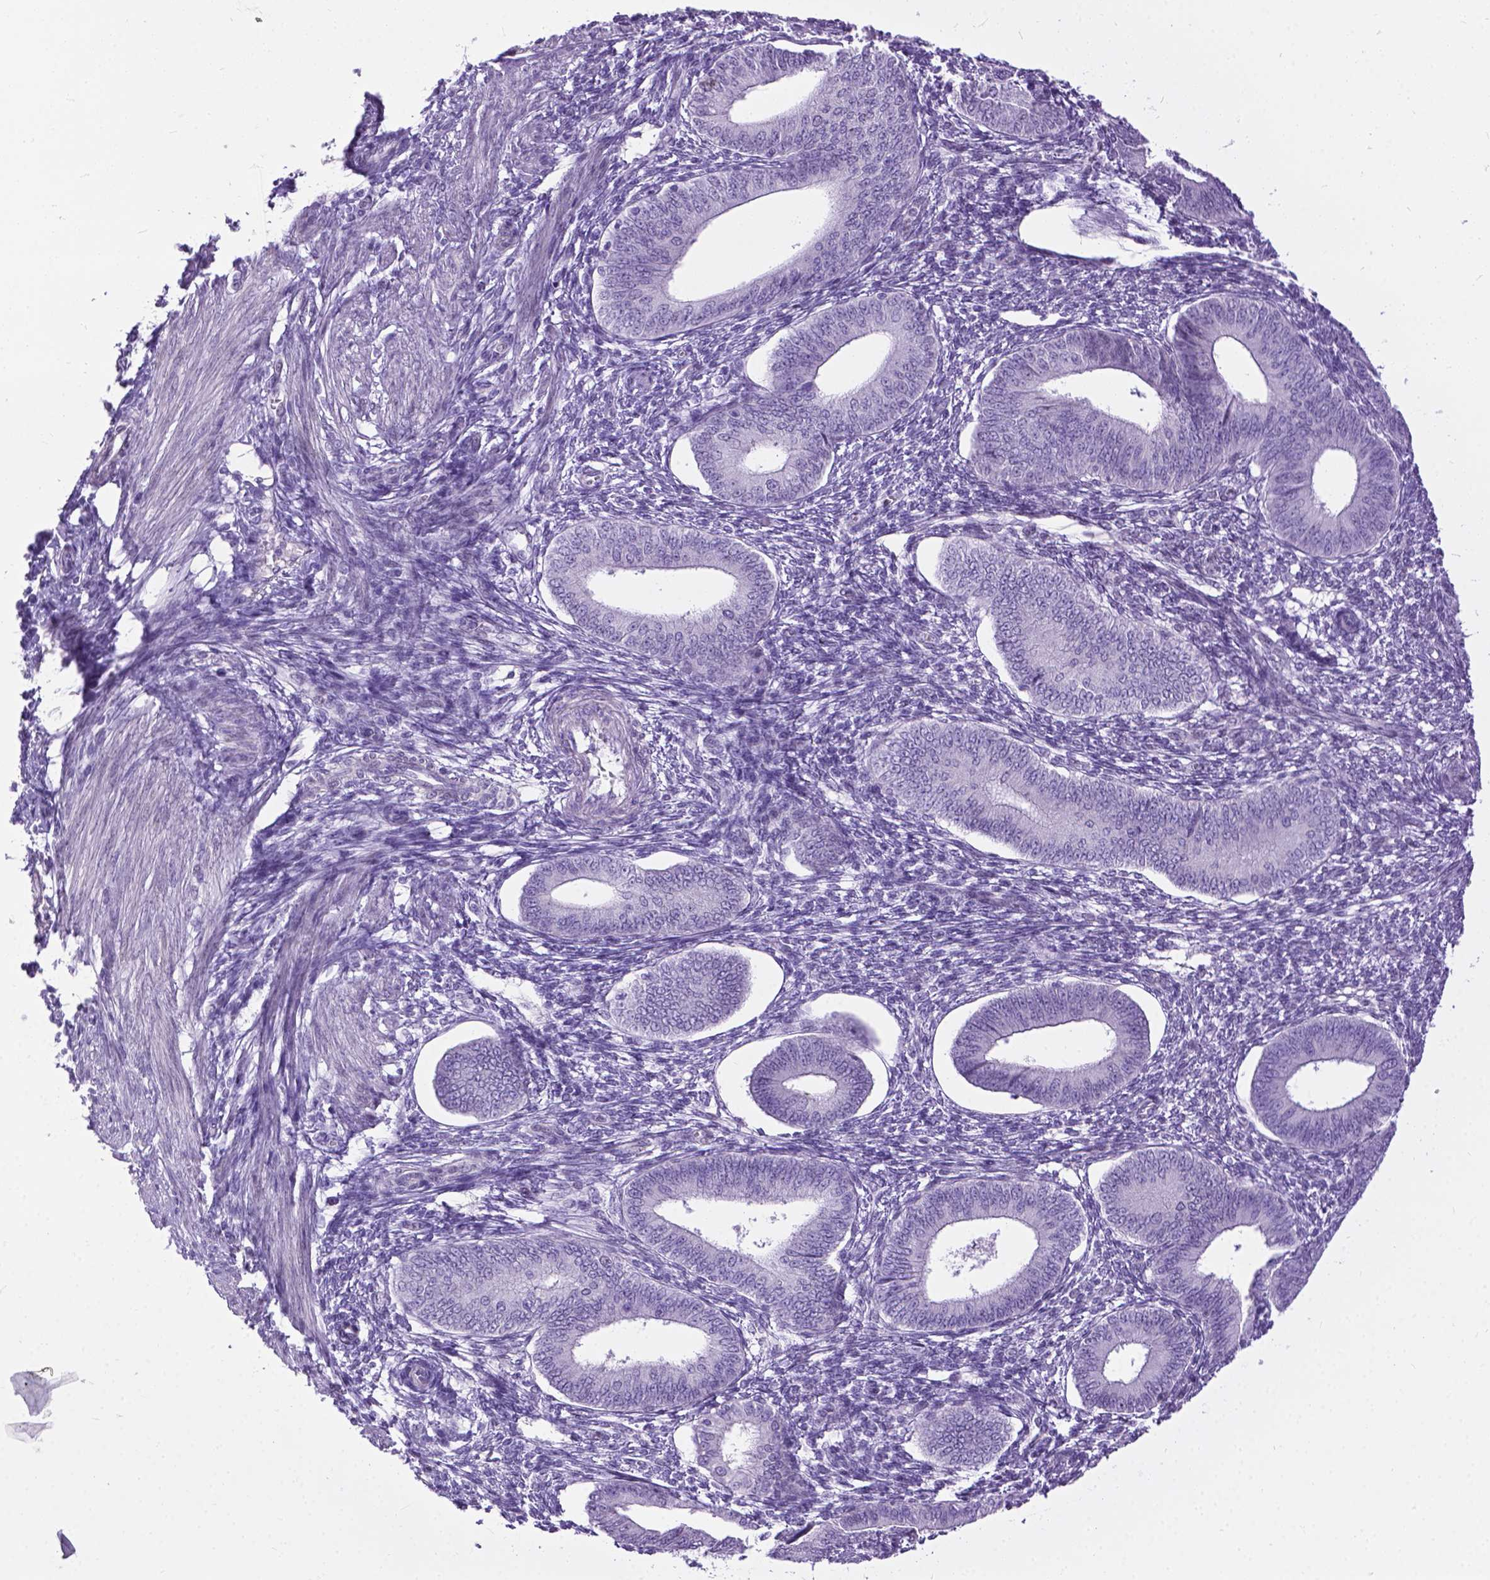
{"staining": {"intensity": "negative", "quantity": "none", "location": "none"}, "tissue": "endometrium", "cell_type": "Cells in endometrial stroma", "image_type": "normal", "snomed": [{"axis": "morphology", "description": "Normal tissue, NOS"}, {"axis": "topography", "description": "Endometrium"}], "caption": "A micrograph of human endometrium is negative for staining in cells in endometrial stroma. (Brightfield microscopy of DAB immunohistochemistry at high magnification).", "gene": "PROB1", "patient": {"sex": "female", "age": 42}}